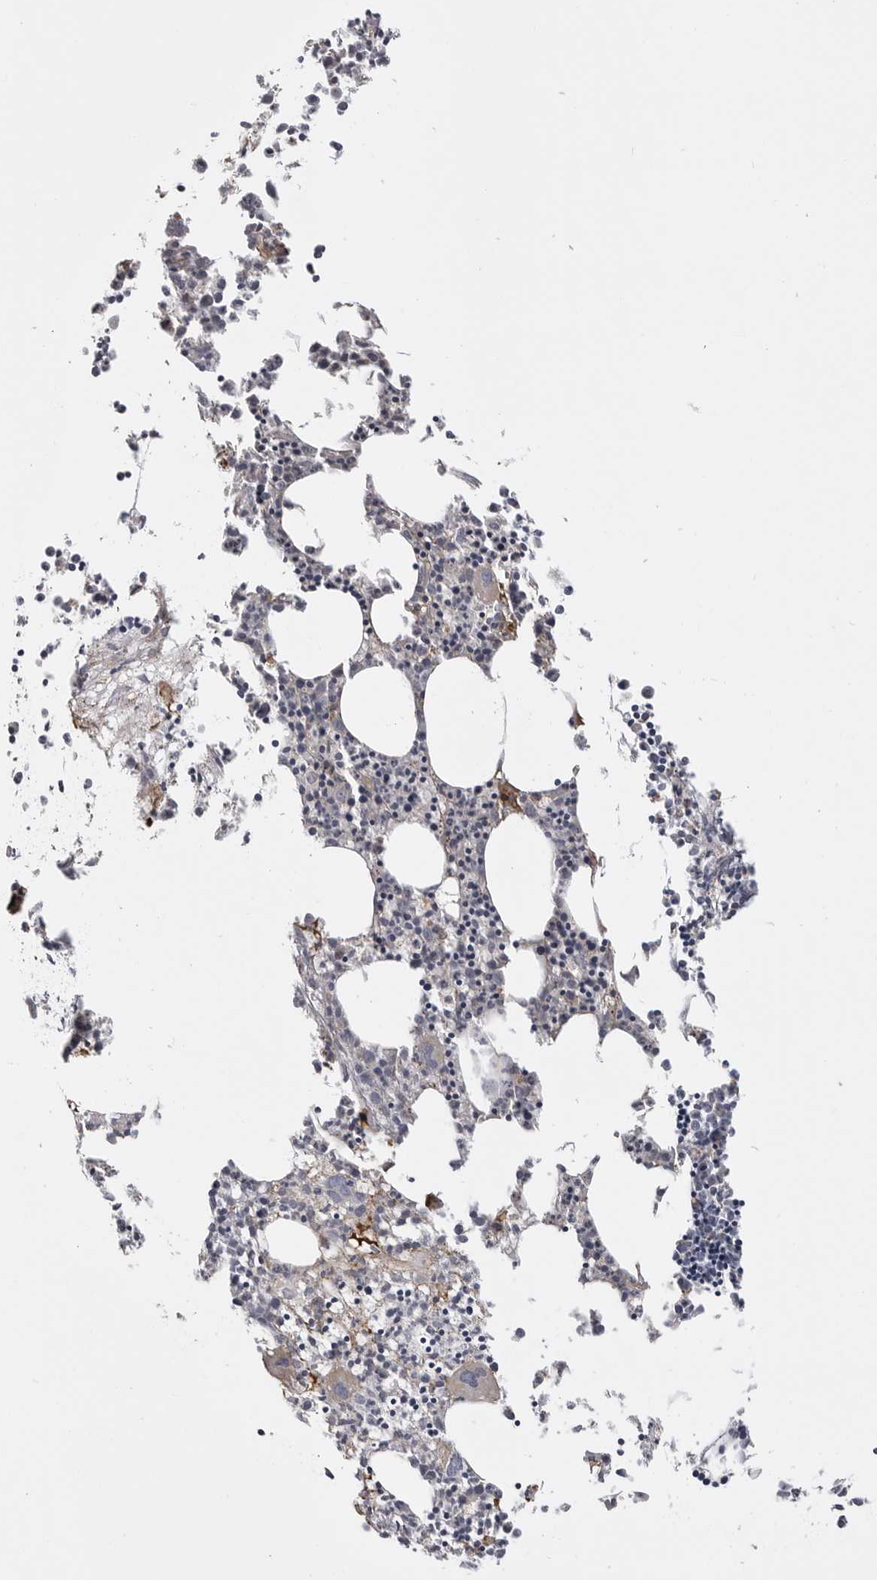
{"staining": {"intensity": "weak", "quantity": "<25%", "location": "cytoplasmic/membranous"}, "tissue": "bone marrow", "cell_type": "Hematopoietic cells", "image_type": "normal", "snomed": [{"axis": "morphology", "description": "Normal tissue, NOS"}, {"axis": "morphology", "description": "Inflammation, NOS"}, {"axis": "topography", "description": "Bone marrow"}], "caption": "DAB (3,3'-diaminobenzidine) immunohistochemical staining of benign human bone marrow demonstrates no significant expression in hematopoietic cells. Brightfield microscopy of immunohistochemistry stained with DAB (3,3'-diaminobenzidine) (brown) and hematoxylin (blue), captured at high magnification.", "gene": "SERPING1", "patient": {"sex": "female", "age": 62}}